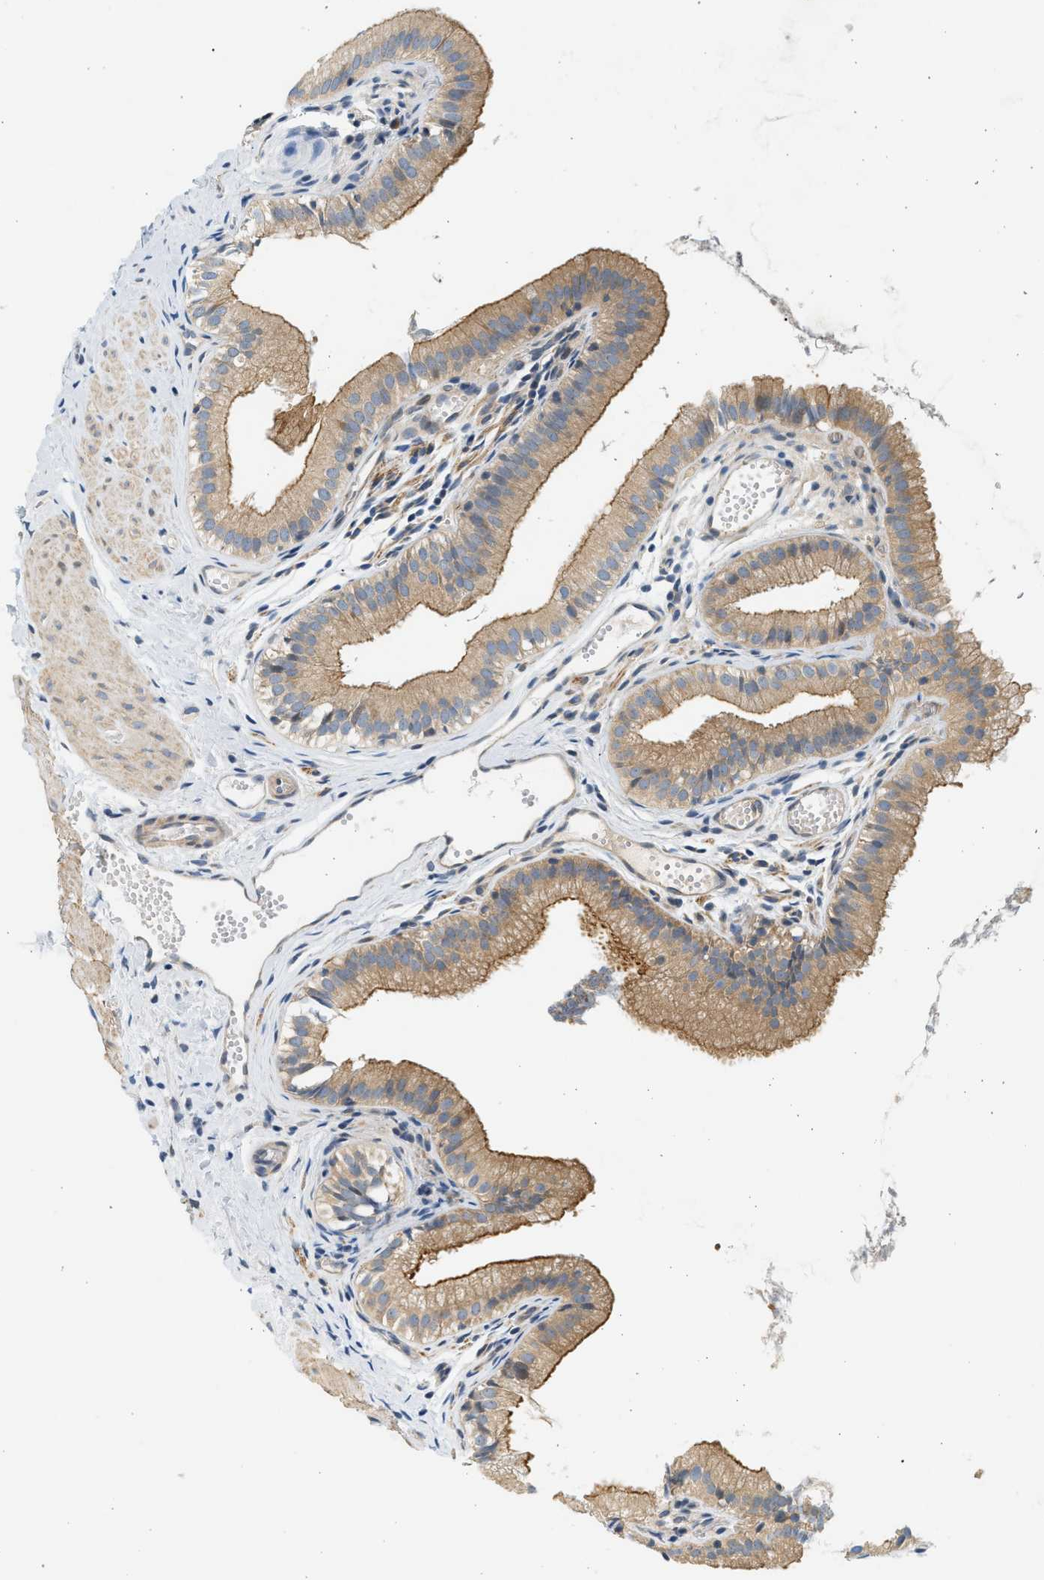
{"staining": {"intensity": "moderate", "quantity": ">75%", "location": "cytoplasmic/membranous"}, "tissue": "gallbladder", "cell_type": "Glandular cells", "image_type": "normal", "snomed": [{"axis": "morphology", "description": "Normal tissue, NOS"}, {"axis": "topography", "description": "Gallbladder"}], "caption": "A histopathology image showing moderate cytoplasmic/membranous expression in approximately >75% of glandular cells in normal gallbladder, as visualized by brown immunohistochemical staining.", "gene": "KDELR2", "patient": {"sex": "female", "age": 26}}